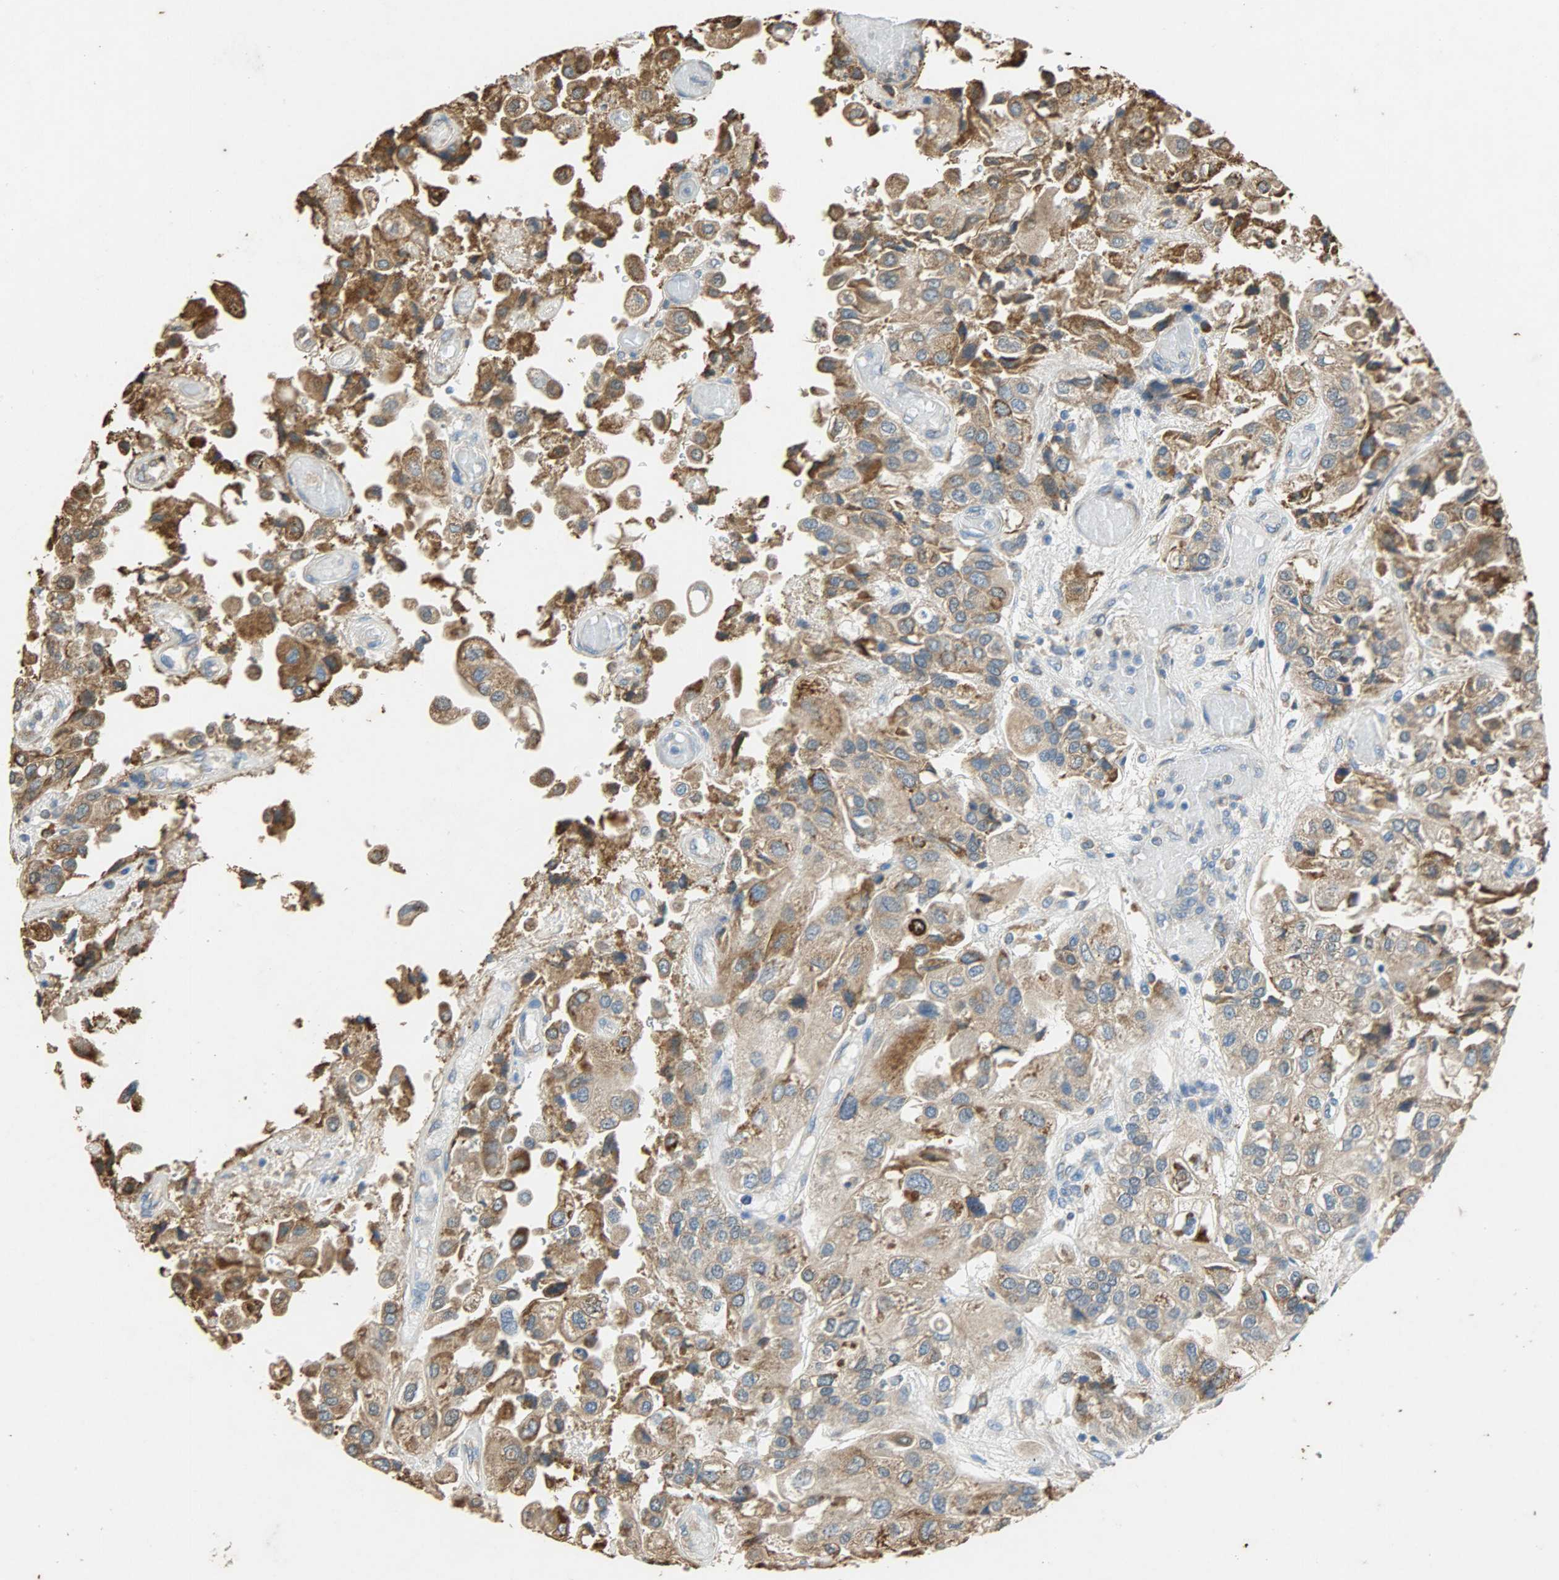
{"staining": {"intensity": "moderate", "quantity": ">75%", "location": "cytoplasmic/membranous"}, "tissue": "urothelial cancer", "cell_type": "Tumor cells", "image_type": "cancer", "snomed": [{"axis": "morphology", "description": "Urothelial carcinoma, High grade"}, {"axis": "topography", "description": "Urinary bladder"}], "caption": "Protein staining of urothelial carcinoma (high-grade) tissue displays moderate cytoplasmic/membranous staining in about >75% of tumor cells.", "gene": "HSPA5", "patient": {"sex": "female", "age": 64}}